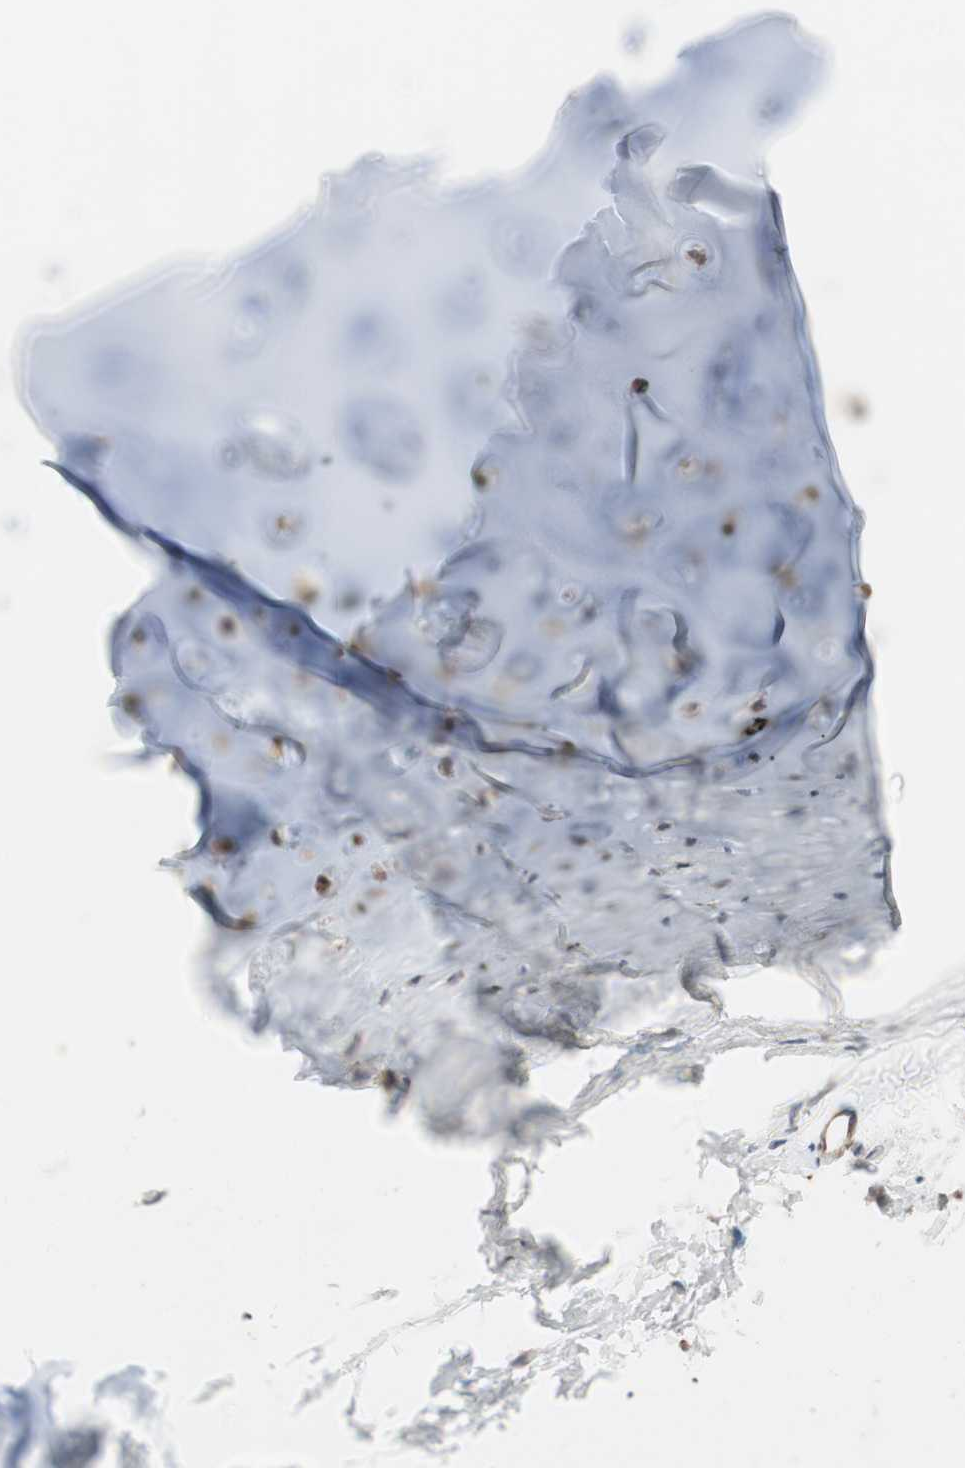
{"staining": {"intensity": "moderate", "quantity": "25%-75%", "location": "cytoplasmic/membranous"}, "tissue": "soft tissue", "cell_type": "Chondrocytes", "image_type": "normal", "snomed": [{"axis": "morphology", "description": "Normal tissue, NOS"}, {"axis": "topography", "description": "Cartilage tissue"}, {"axis": "topography", "description": "Bronchus"}], "caption": "Soft tissue stained with a brown dye demonstrates moderate cytoplasmic/membranous positive expression in approximately 25%-75% of chondrocytes.", "gene": "FBXO5", "patient": {"sex": "female", "age": 73}}